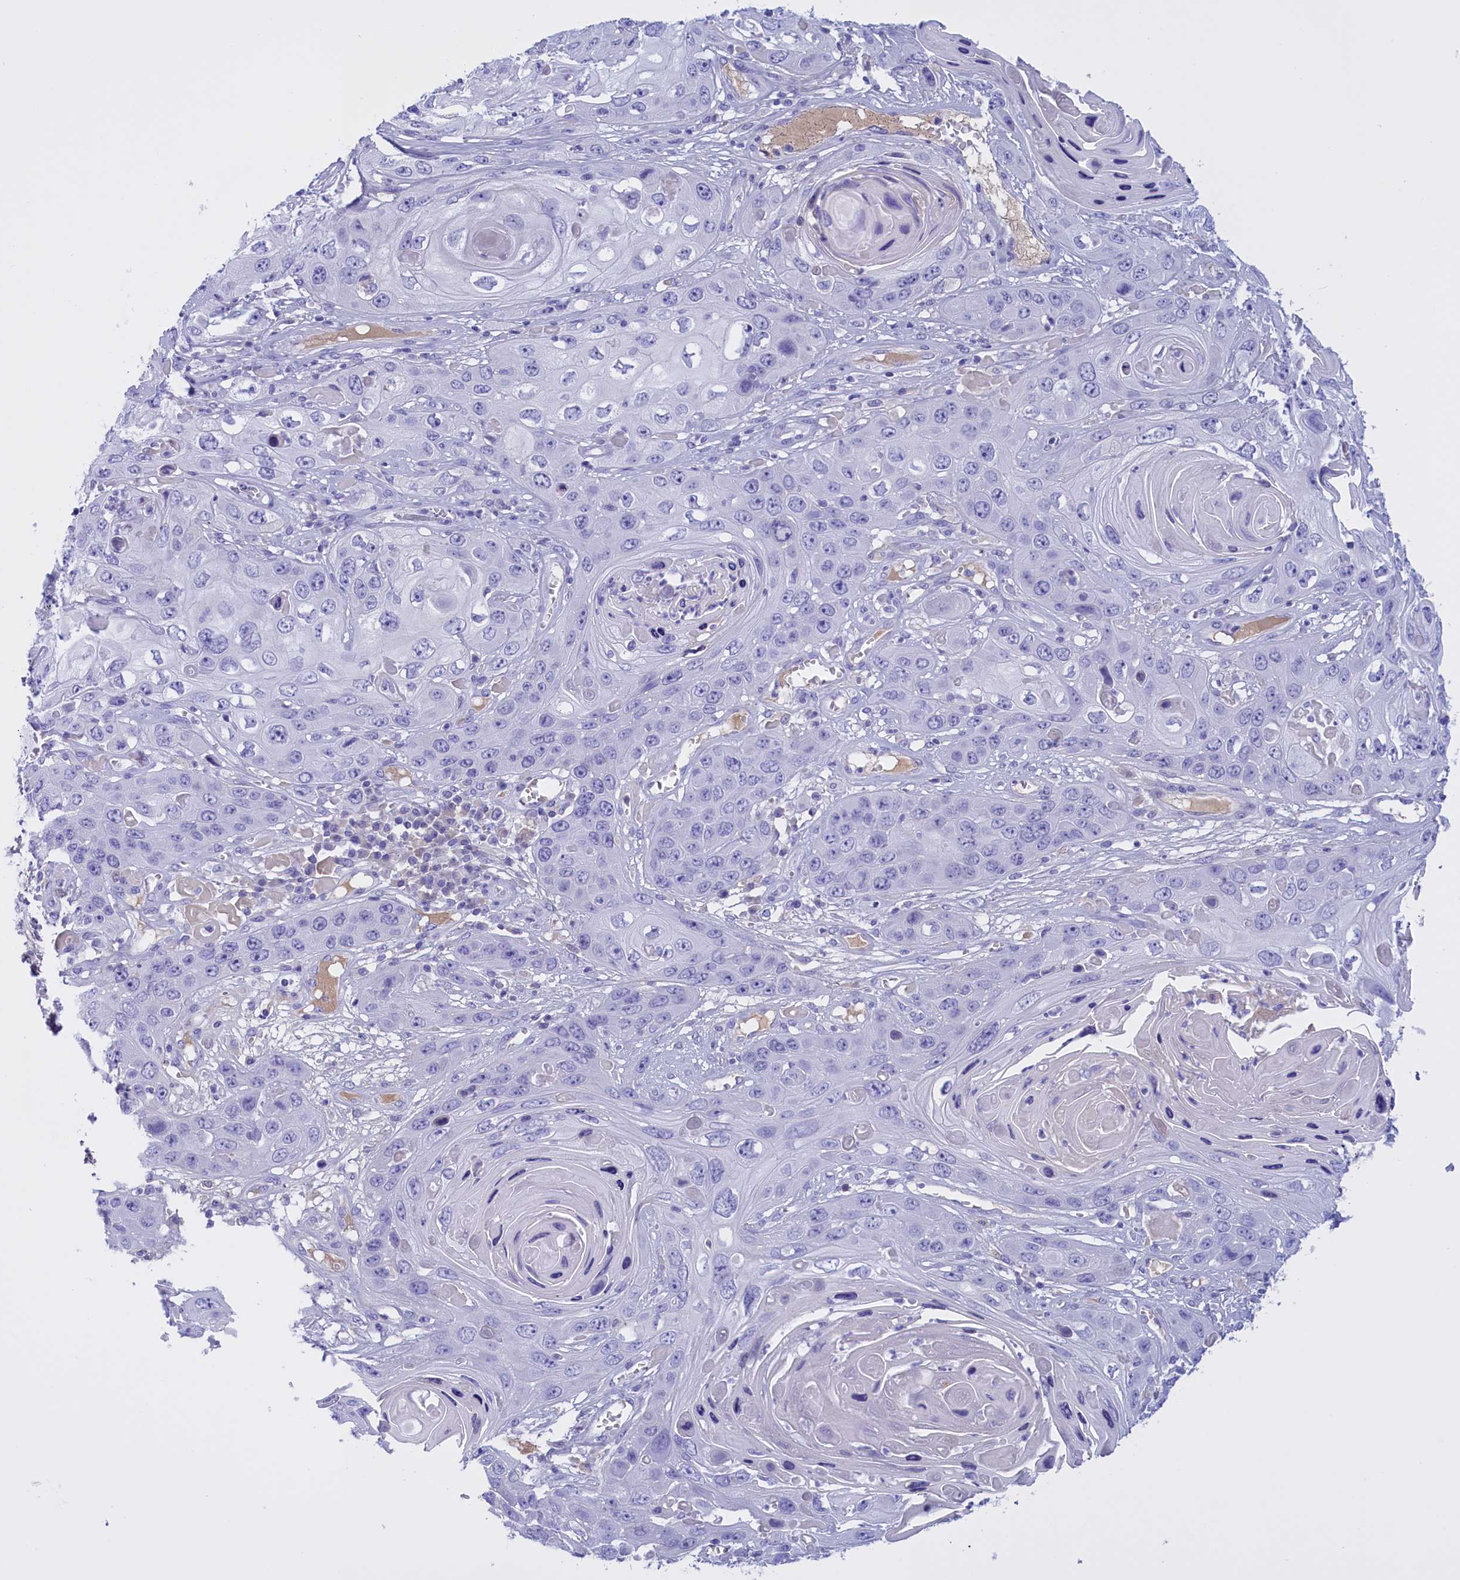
{"staining": {"intensity": "negative", "quantity": "none", "location": "none"}, "tissue": "skin cancer", "cell_type": "Tumor cells", "image_type": "cancer", "snomed": [{"axis": "morphology", "description": "Squamous cell carcinoma, NOS"}, {"axis": "topography", "description": "Skin"}], "caption": "Immunohistochemistry (IHC) histopathology image of skin cancer stained for a protein (brown), which demonstrates no staining in tumor cells.", "gene": "PROK2", "patient": {"sex": "male", "age": 55}}